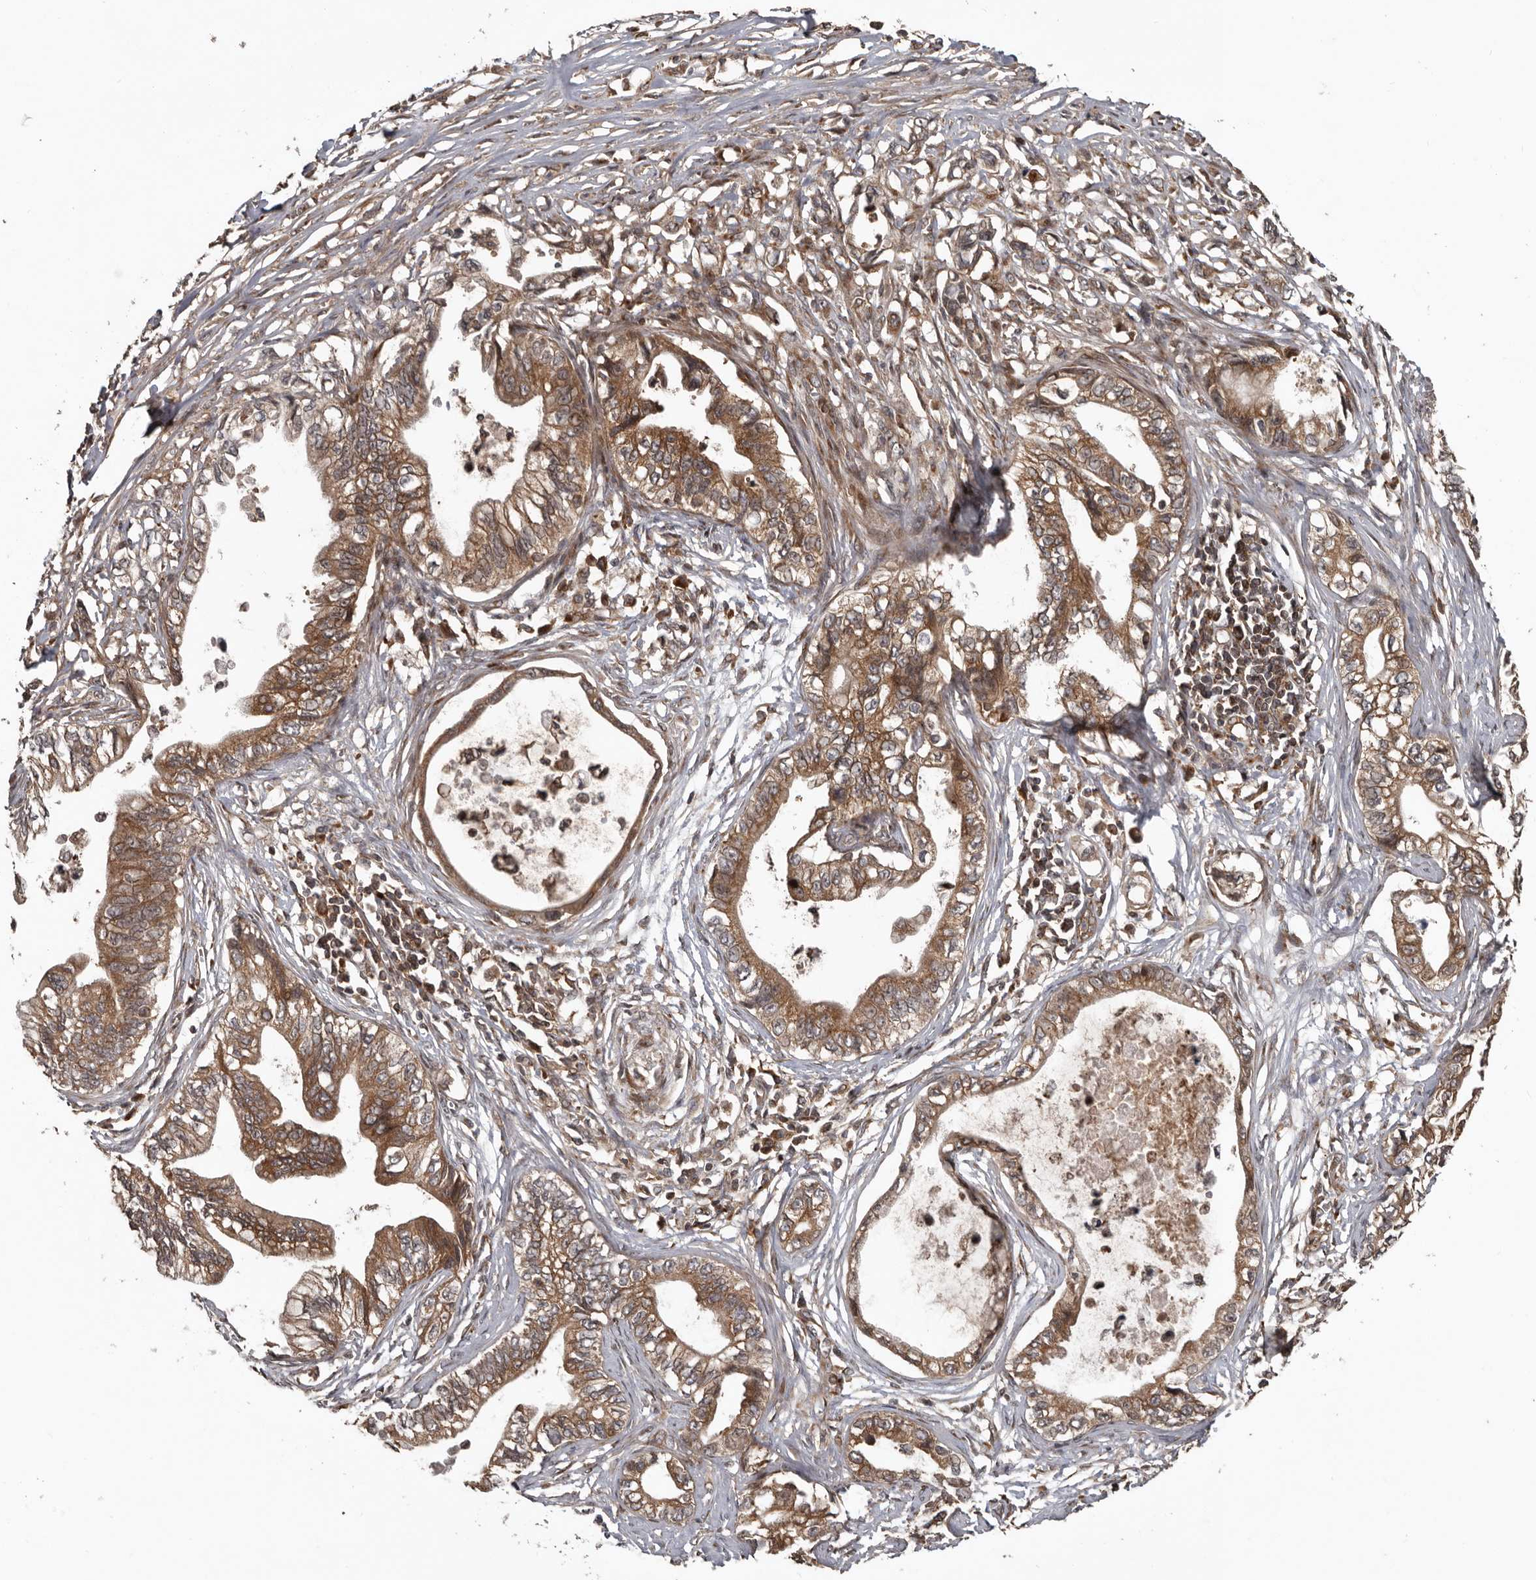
{"staining": {"intensity": "moderate", "quantity": ">75%", "location": "cytoplasmic/membranous"}, "tissue": "pancreatic cancer", "cell_type": "Tumor cells", "image_type": "cancer", "snomed": [{"axis": "morphology", "description": "Adenocarcinoma, NOS"}, {"axis": "topography", "description": "Pancreas"}], "caption": "DAB immunohistochemical staining of human pancreatic cancer demonstrates moderate cytoplasmic/membranous protein positivity in approximately >75% of tumor cells. (brown staining indicates protein expression, while blue staining denotes nuclei).", "gene": "CCDC190", "patient": {"sex": "male", "age": 56}}